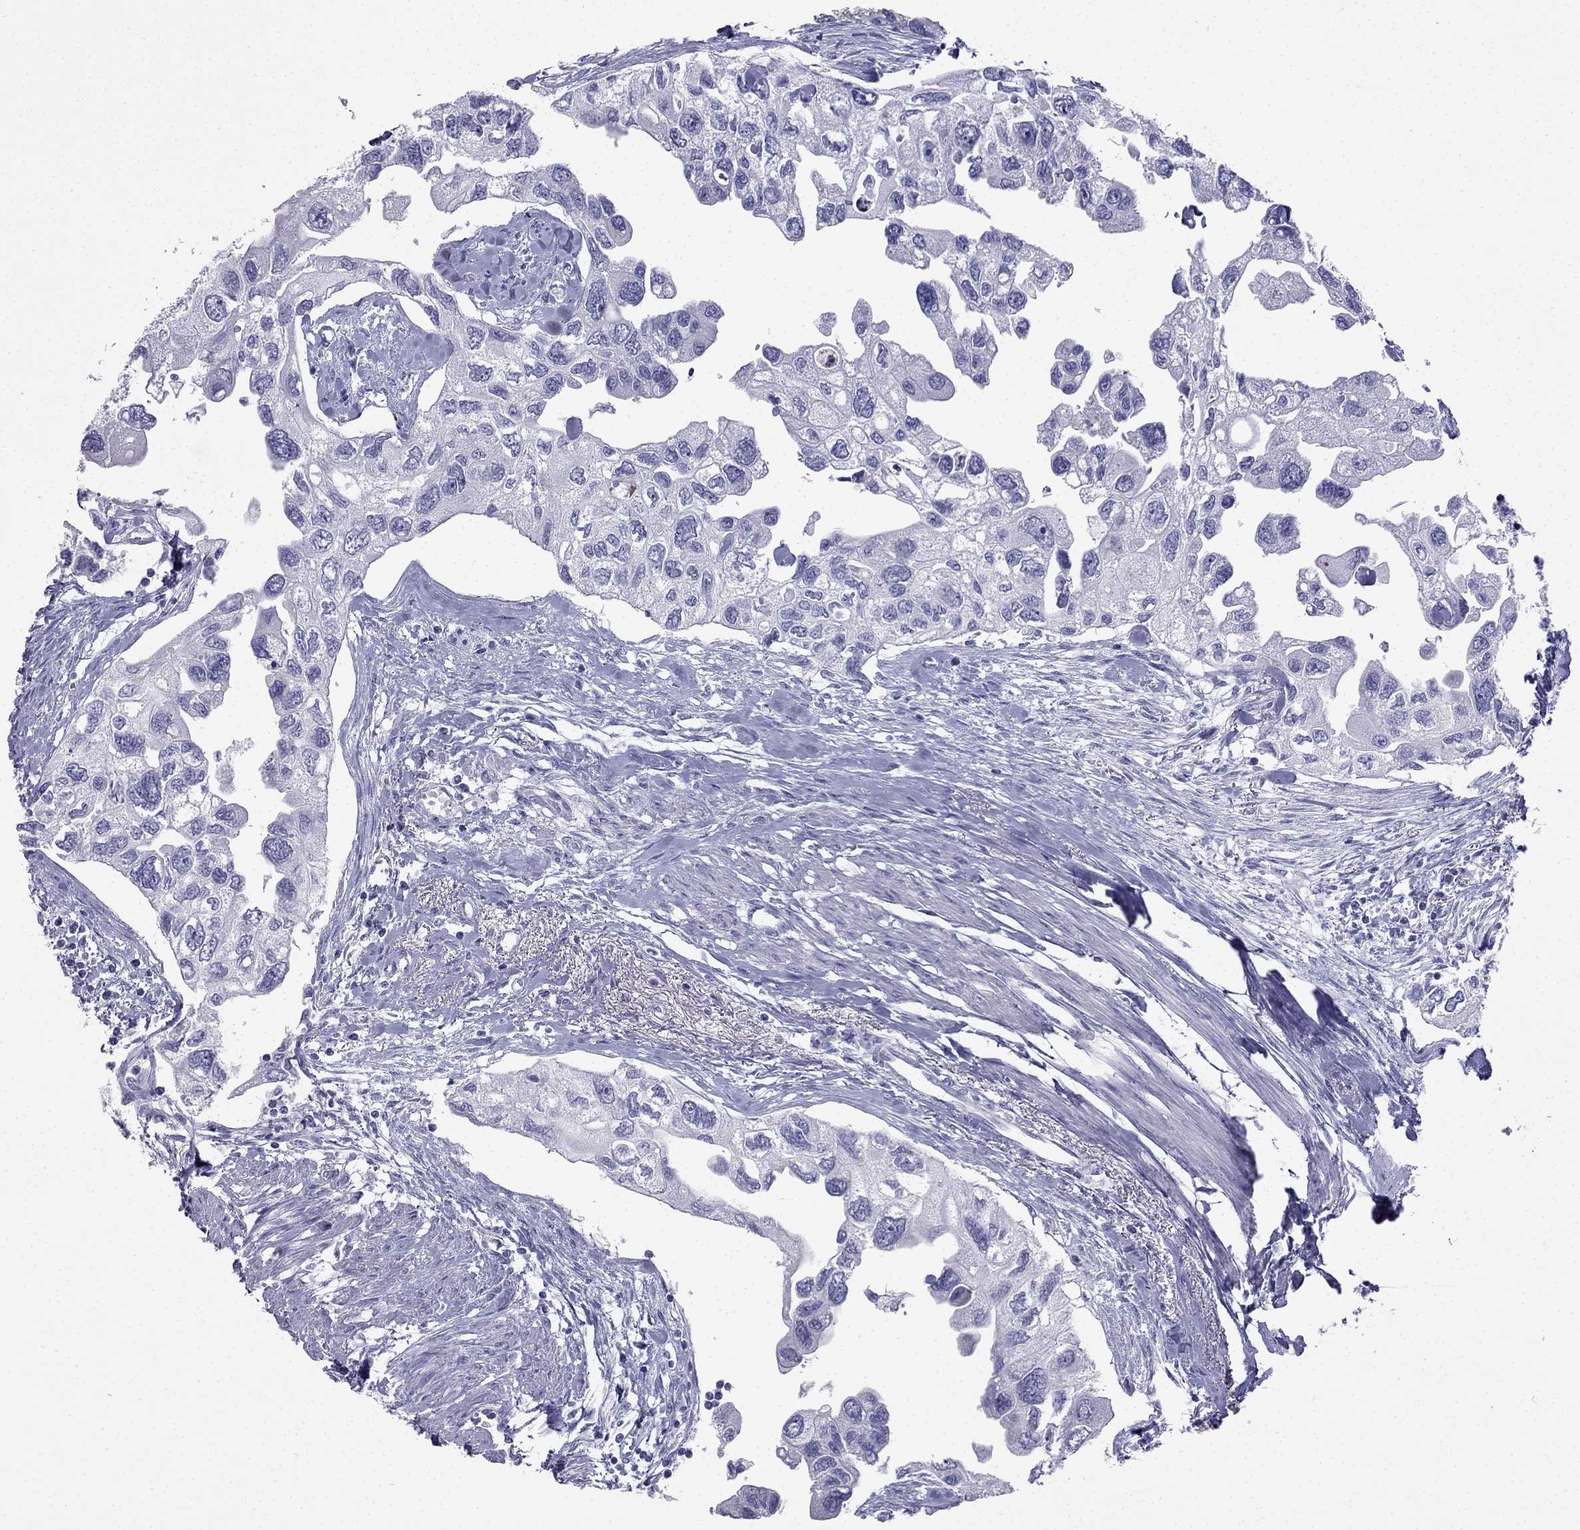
{"staining": {"intensity": "negative", "quantity": "none", "location": "none"}, "tissue": "urothelial cancer", "cell_type": "Tumor cells", "image_type": "cancer", "snomed": [{"axis": "morphology", "description": "Urothelial carcinoma, High grade"}, {"axis": "topography", "description": "Urinary bladder"}], "caption": "Protein analysis of high-grade urothelial carcinoma exhibits no significant staining in tumor cells. (Immunohistochemistry (ihc), brightfield microscopy, high magnification).", "gene": "SLC18A2", "patient": {"sex": "male", "age": 59}}